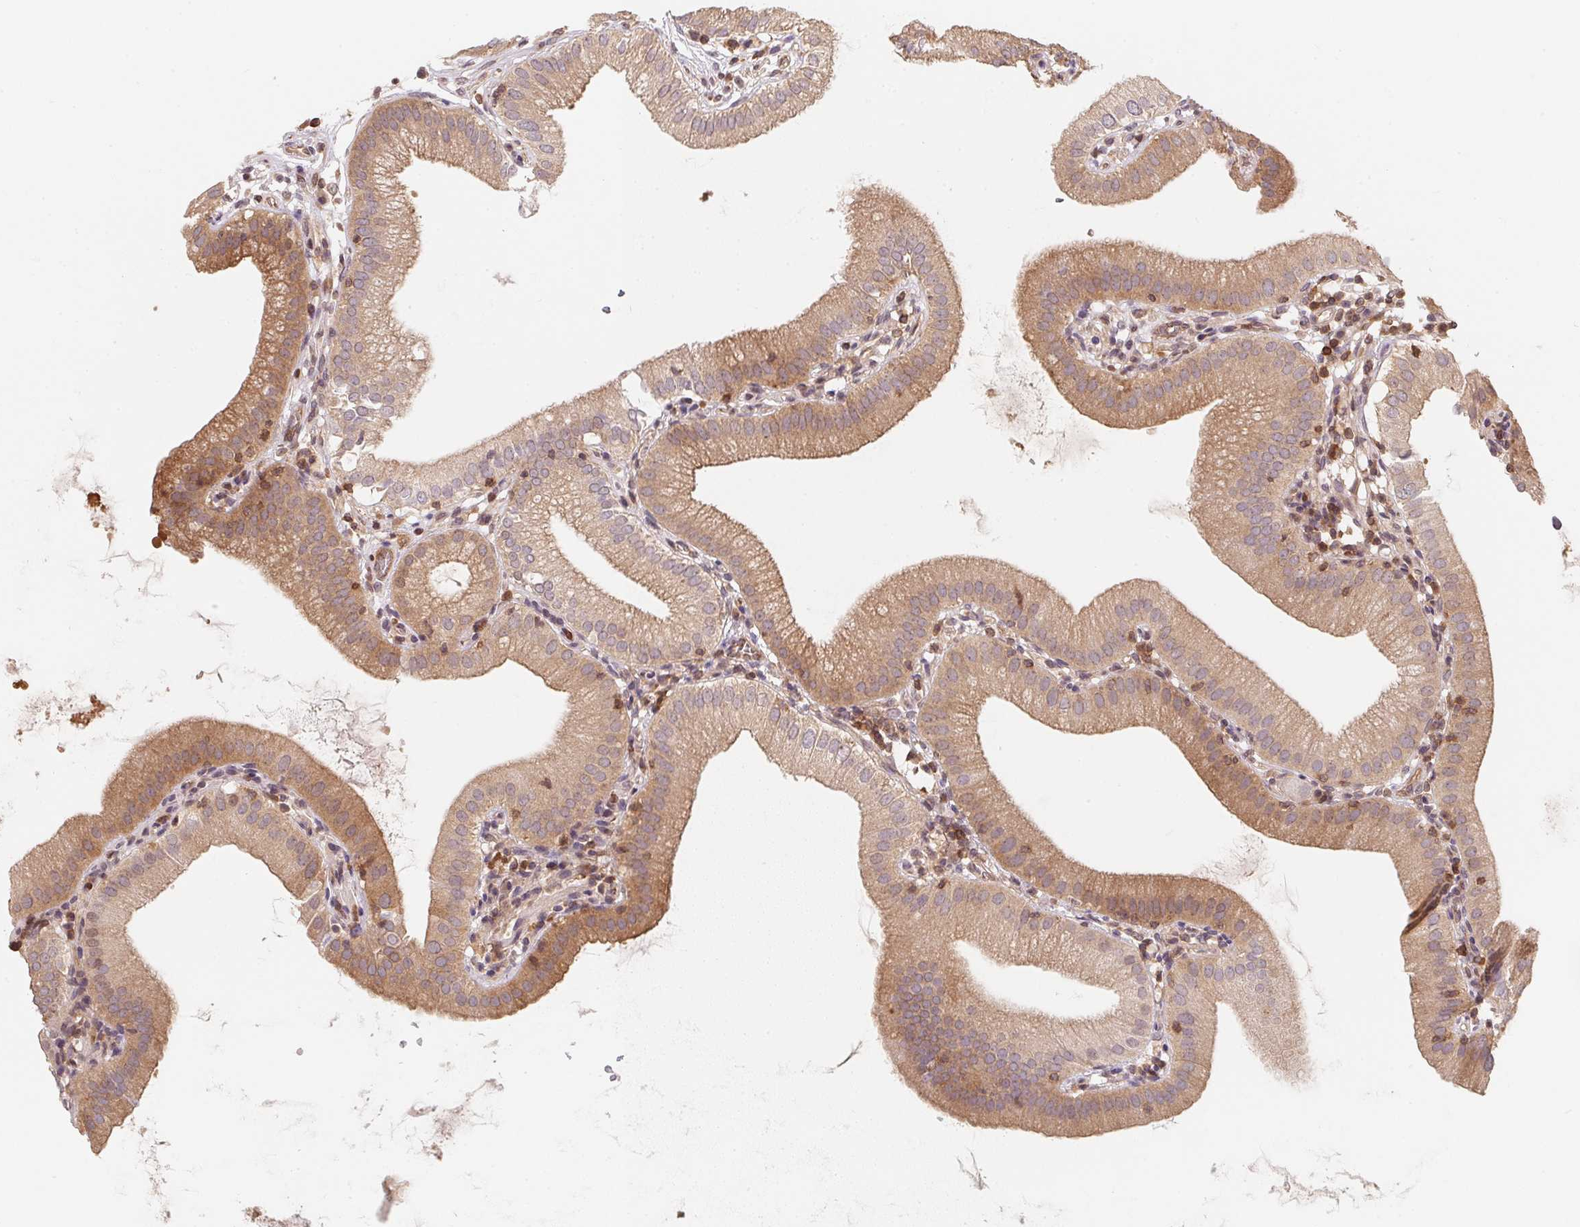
{"staining": {"intensity": "moderate", "quantity": ">75%", "location": "cytoplasmic/membranous"}, "tissue": "gallbladder", "cell_type": "Glandular cells", "image_type": "normal", "snomed": [{"axis": "morphology", "description": "Normal tissue, NOS"}, {"axis": "topography", "description": "Gallbladder"}], "caption": "A photomicrograph of gallbladder stained for a protein exhibits moderate cytoplasmic/membranous brown staining in glandular cells.", "gene": "ANKRD13A", "patient": {"sex": "female", "age": 65}}